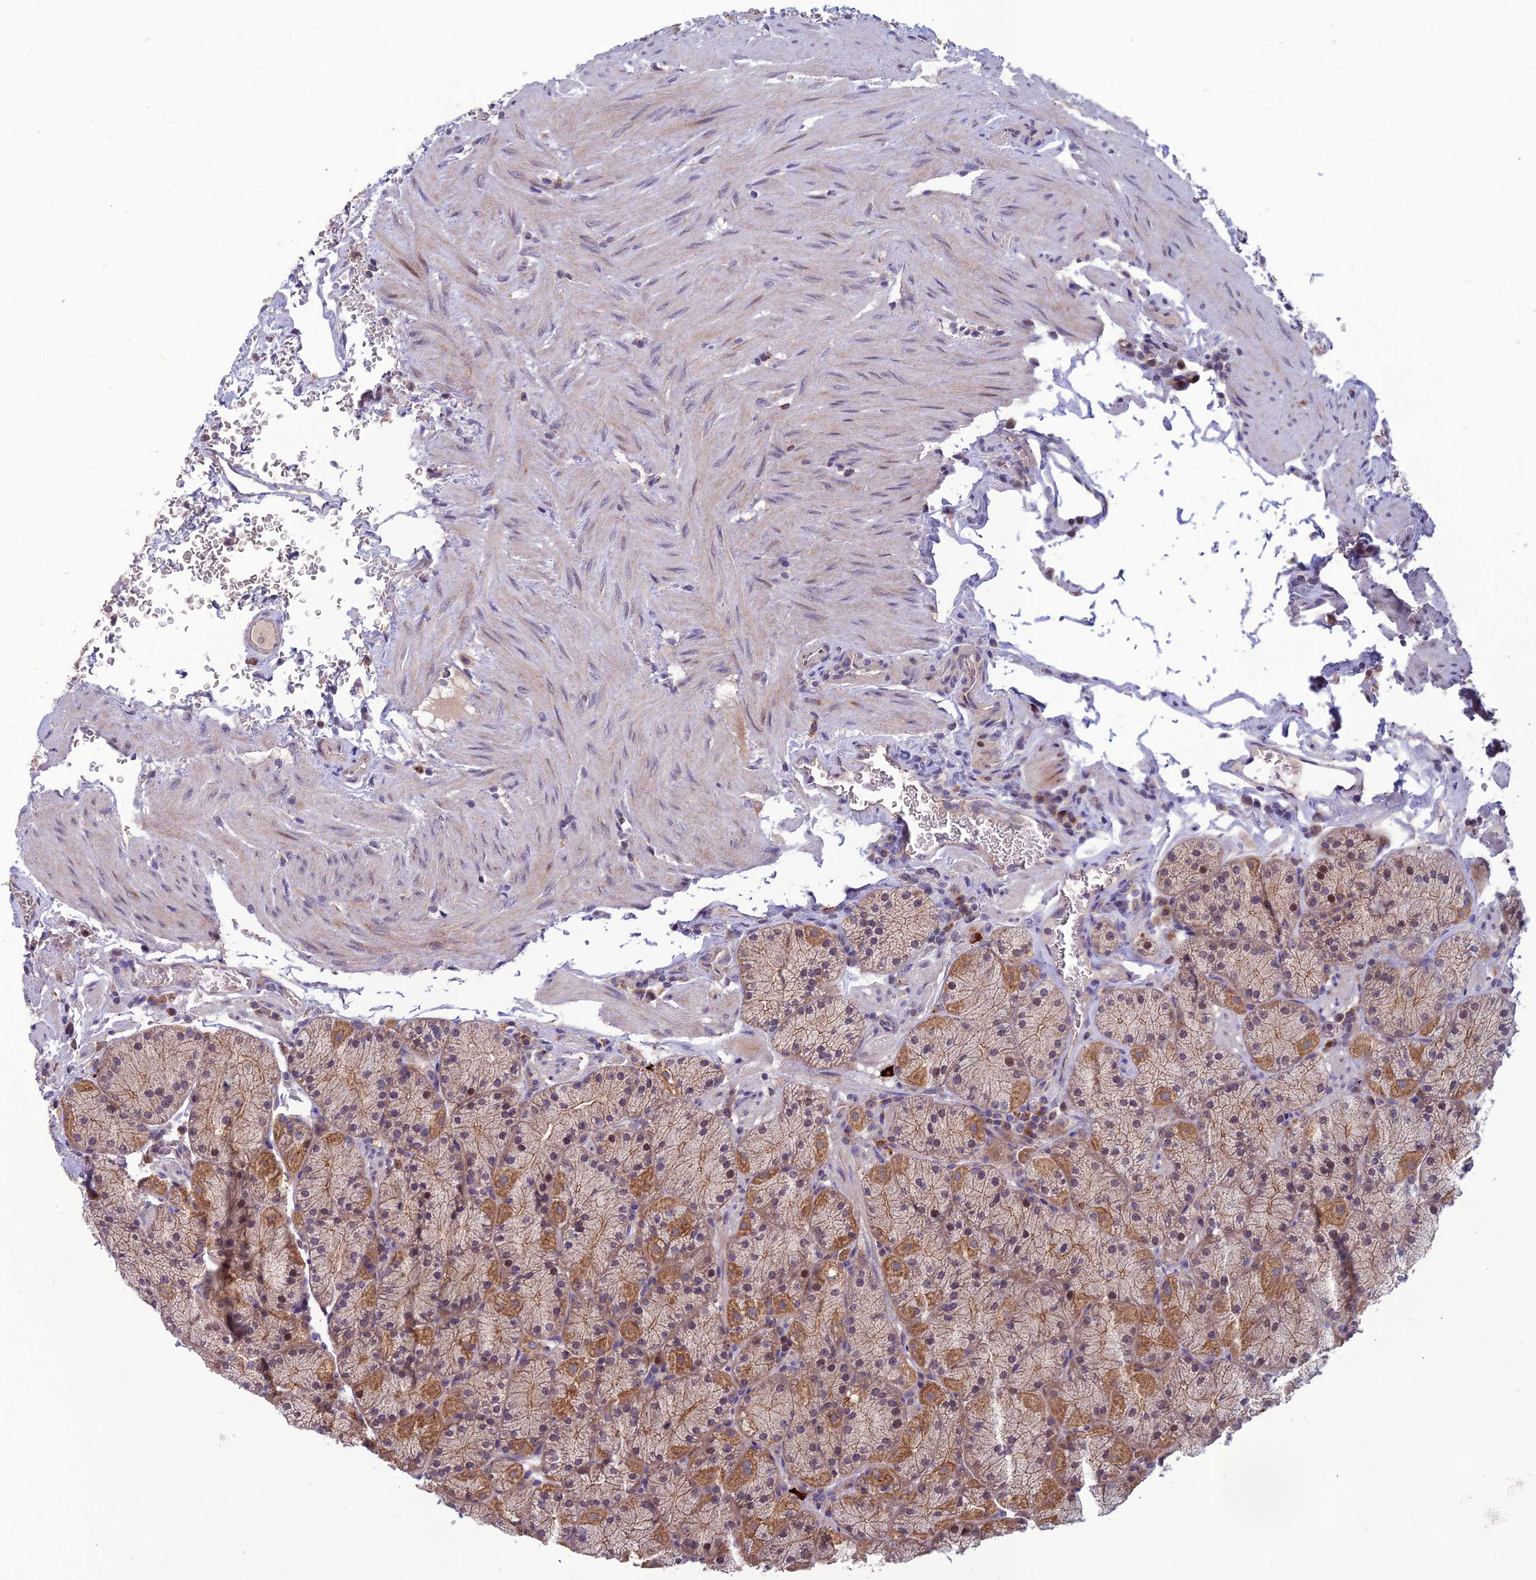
{"staining": {"intensity": "moderate", "quantity": "25%-75%", "location": "cytoplasmic/membranous,nuclear"}, "tissue": "stomach", "cell_type": "Glandular cells", "image_type": "normal", "snomed": [{"axis": "morphology", "description": "Normal tissue, NOS"}, {"axis": "topography", "description": "Stomach, upper"}, {"axis": "topography", "description": "Stomach, lower"}], "caption": "About 25%-75% of glandular cells in benign stomach demonstrate moderate cytoplasmic/membranous,nuclear protein staining as visualized by brown immunohistochemical staining.", "gene": "GIPC1", "patient": {"sex": "male", "age": 80}}